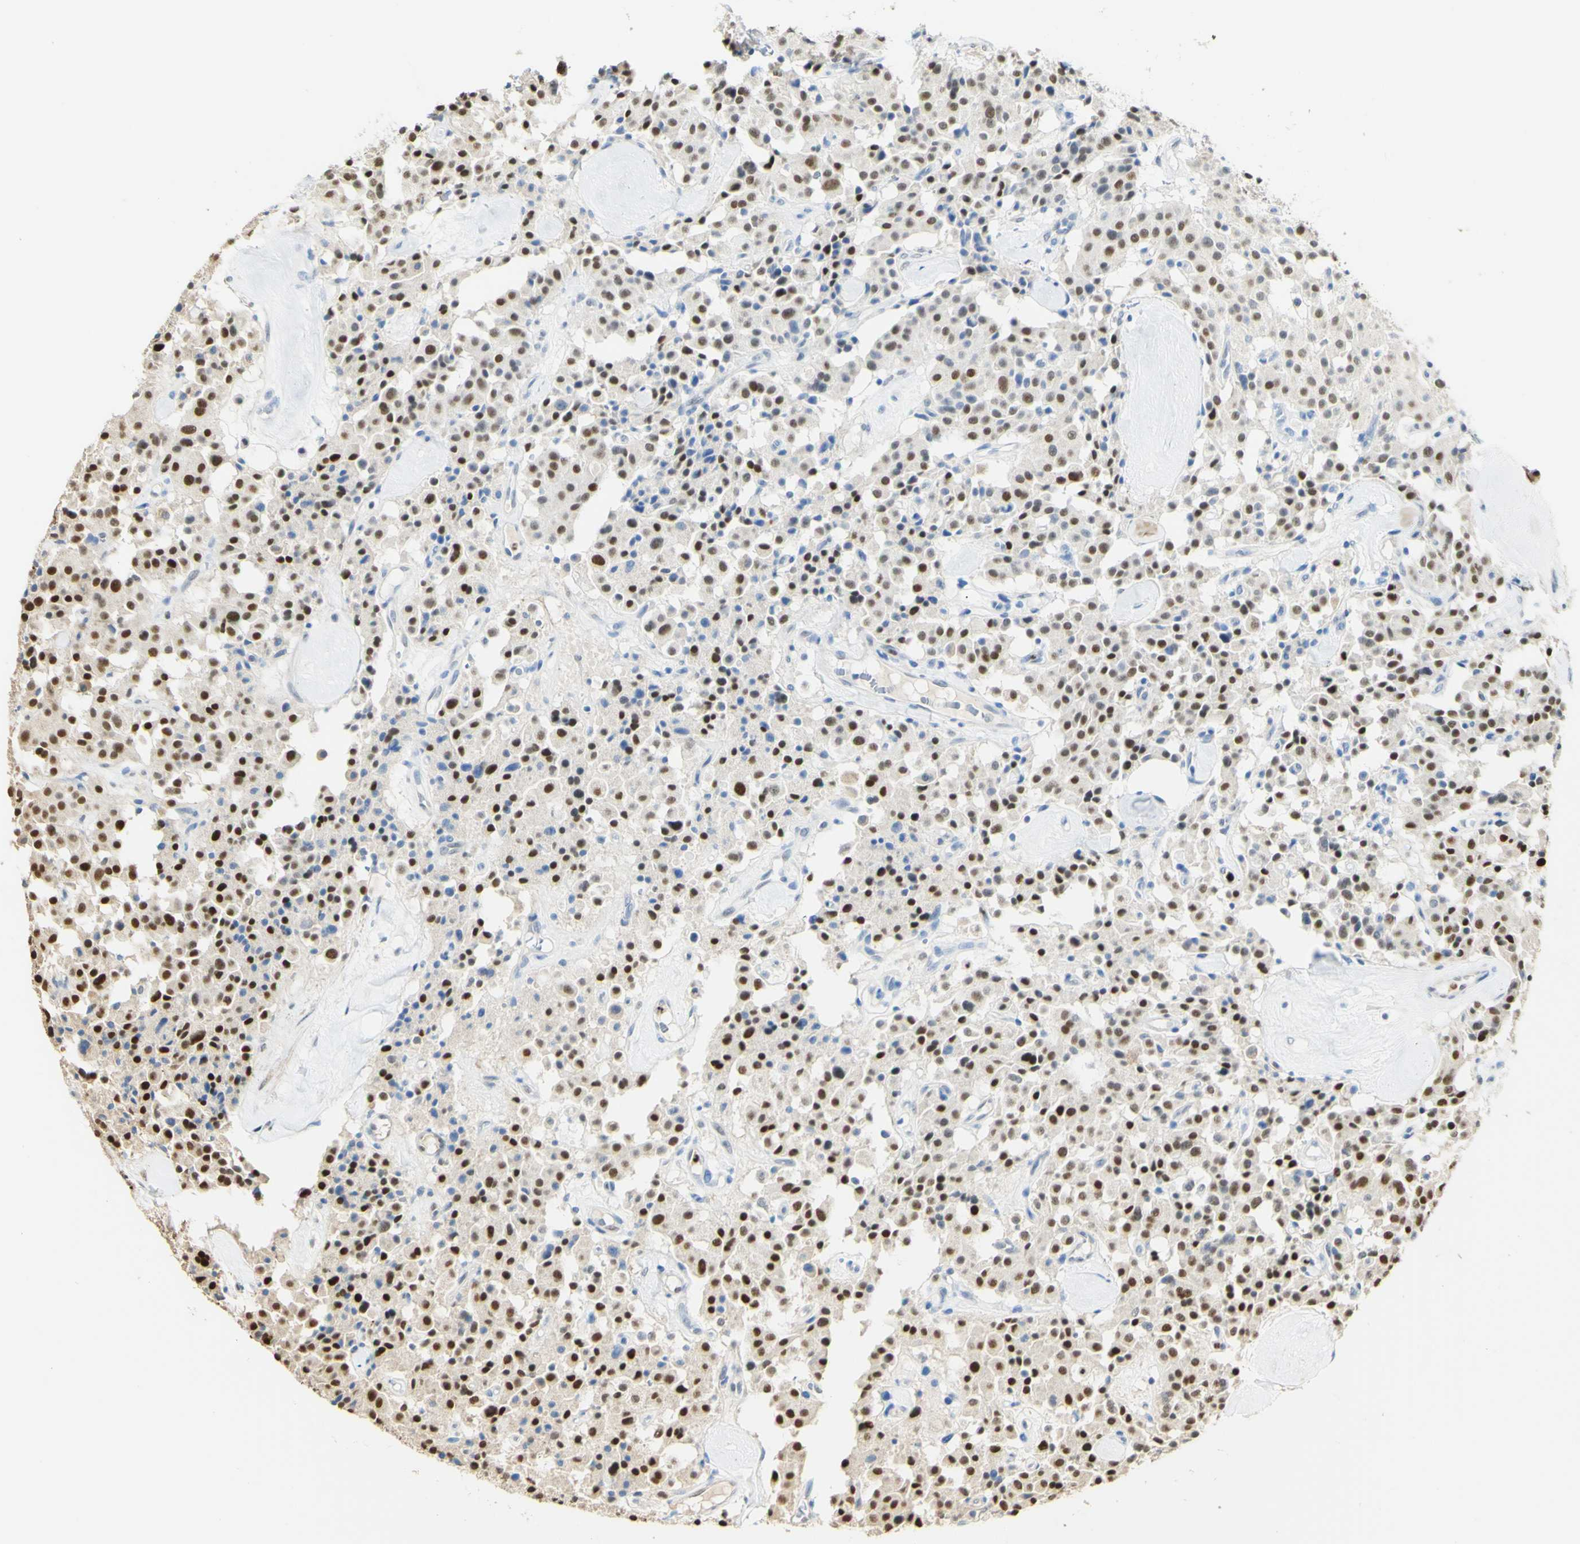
{"staining": {"intensity": "strong", "quantity": "25%-75%", "location": "nuclear"}, "tissue": "carcinoid", "cell_type": "Tumor cells", "image_type": "cancer", "snomed": [{"axis": "morphology", "description": "Carcinoid, malignant, NOS"}, {"axis": "topography", "description": "Lung"}], "caption": "Immunohistochemical staining of carcinoid (malignant) shows high levels of strong nuclear expression in about 25%-75% of tumor cells. Using DAB (brown) and hematoxylin (blue) stains, captured at high magnification using brightfield microscopy.", "gene": "MAP3K4", "patient": {"sex": "male", "age": 30}}